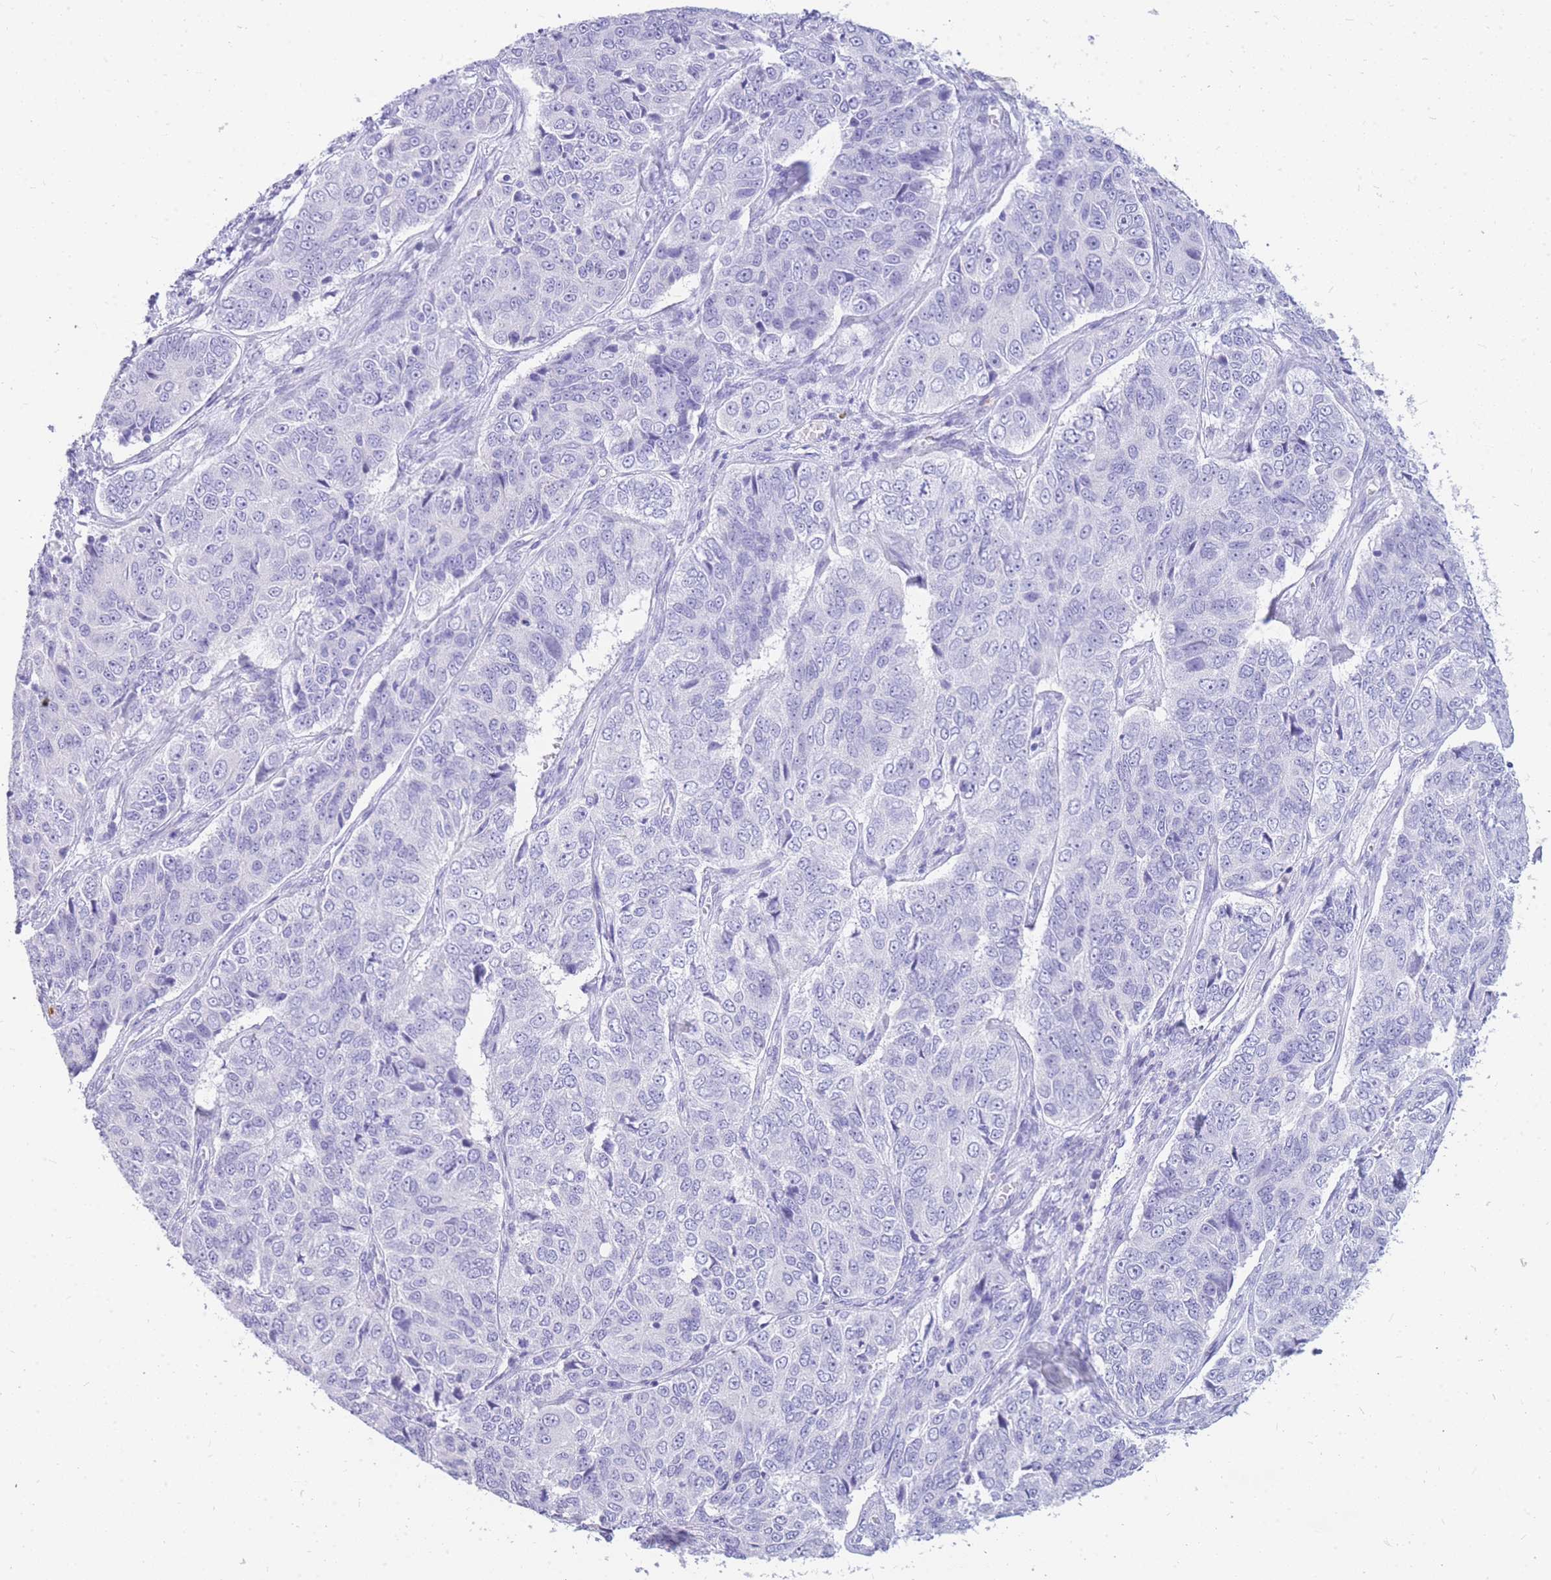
{"staining": {"intensity": "negative", "quantity": "none", "location": "none"}, "tissue": "ovarian cancer", "cell_type": "Tumor cells", "image_type": "cancer", "snomed": [{"axis": "morphology", "description": "Carcinoma, endometroid"}, {"axis": "topography", "description": "Ovary"}], "caption": "Tumor cells show no significant expression in ovarian cancer (endometroid carcinoma).", "gene": "HERC1", "patient": {"sex": "female", "age": 51}}